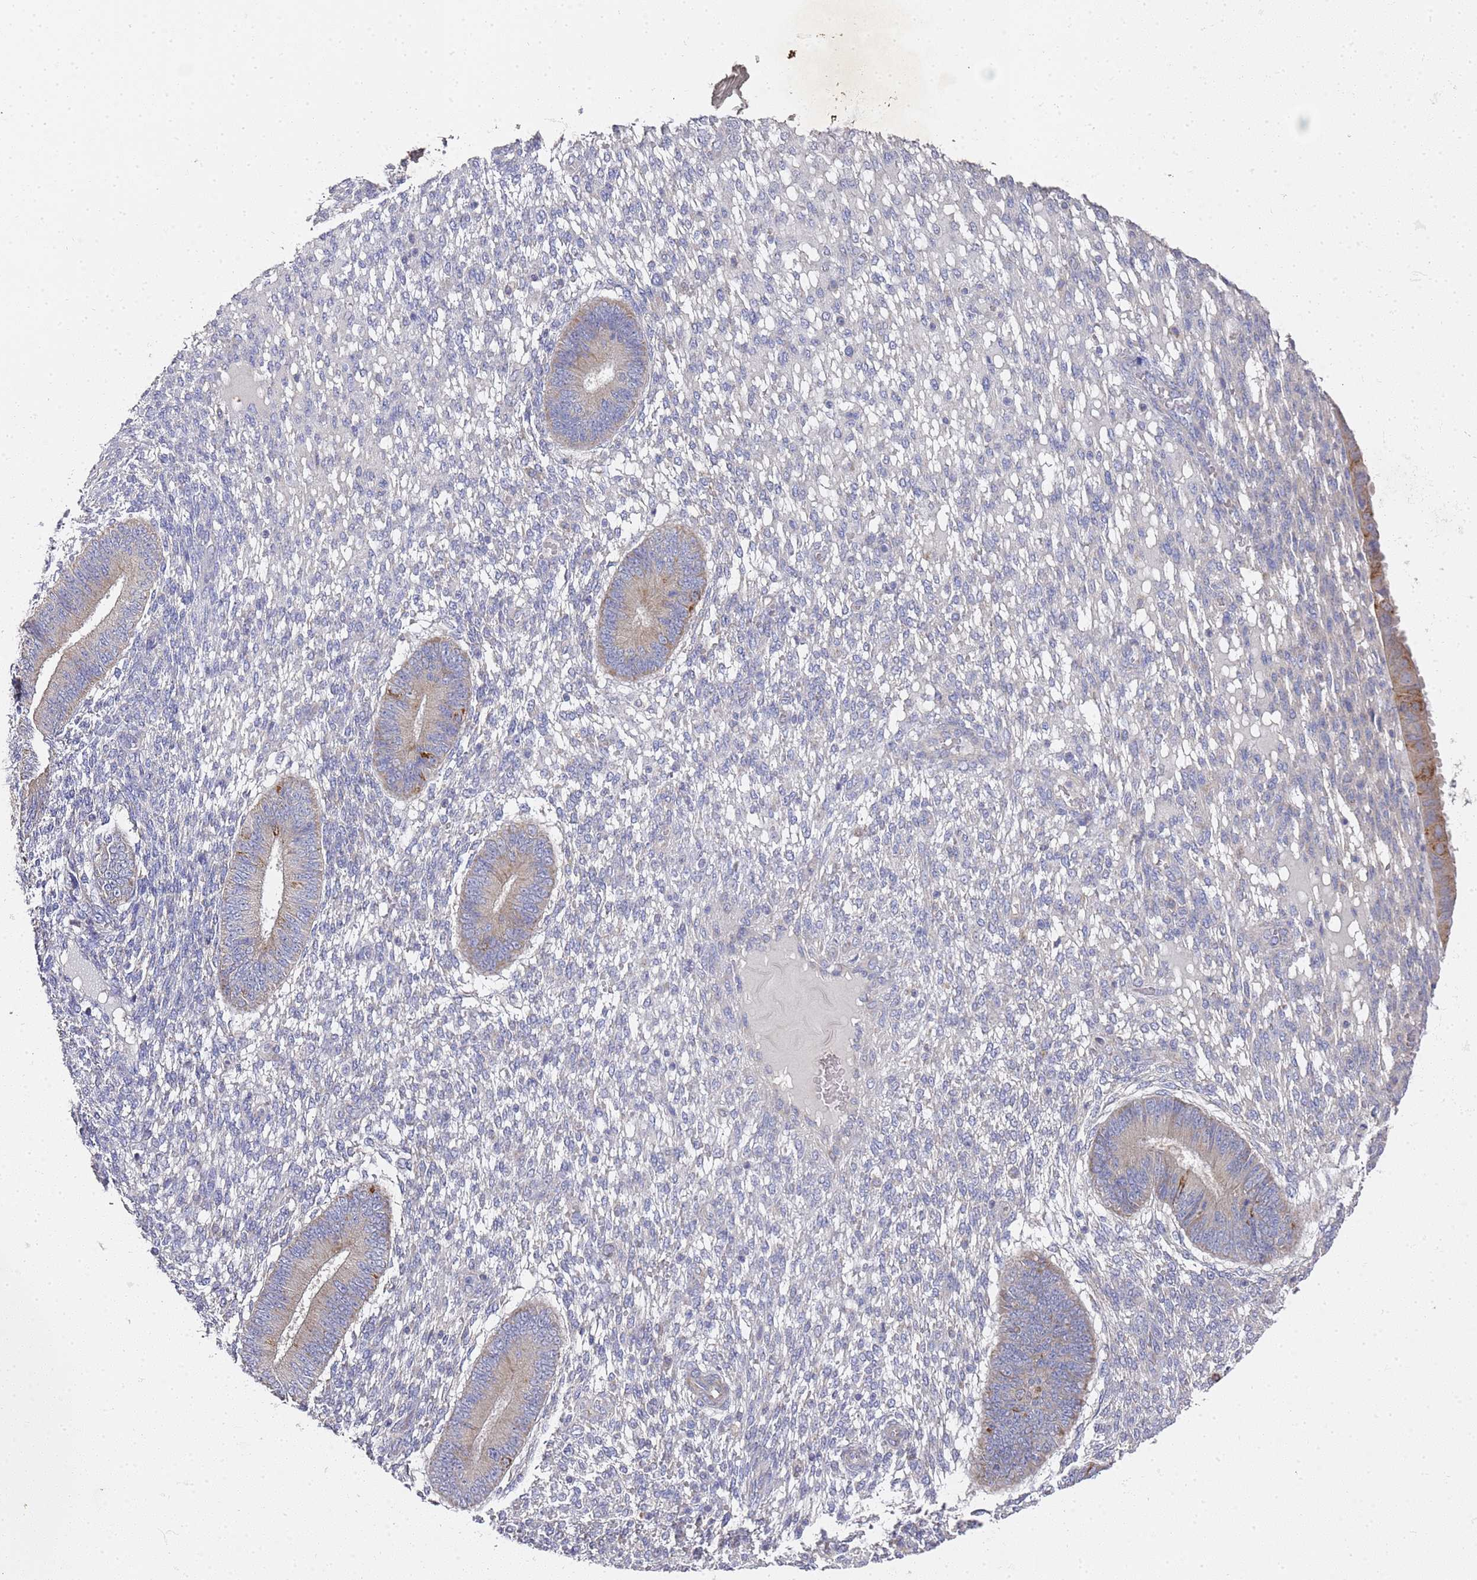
{"staining": {"intensity": "negative", "quantity": "none", "location": "none"}, "tissue": "endometrium", "cell_type": "Cells in endometrial stroma", "image_type": "normal", "snomed": [{"axis": "morphology", "description": "Normal tissue, NOS"}, {"axis": "topography", "description": "Endometrium"}], "caption": "The micrograph exhibits no significant expression in cells in endometrial stroma of endometrium. Nuclei are stained in blue.", "gene": "NPEPPS", "patient": {"sex": "female", "age": 49}}